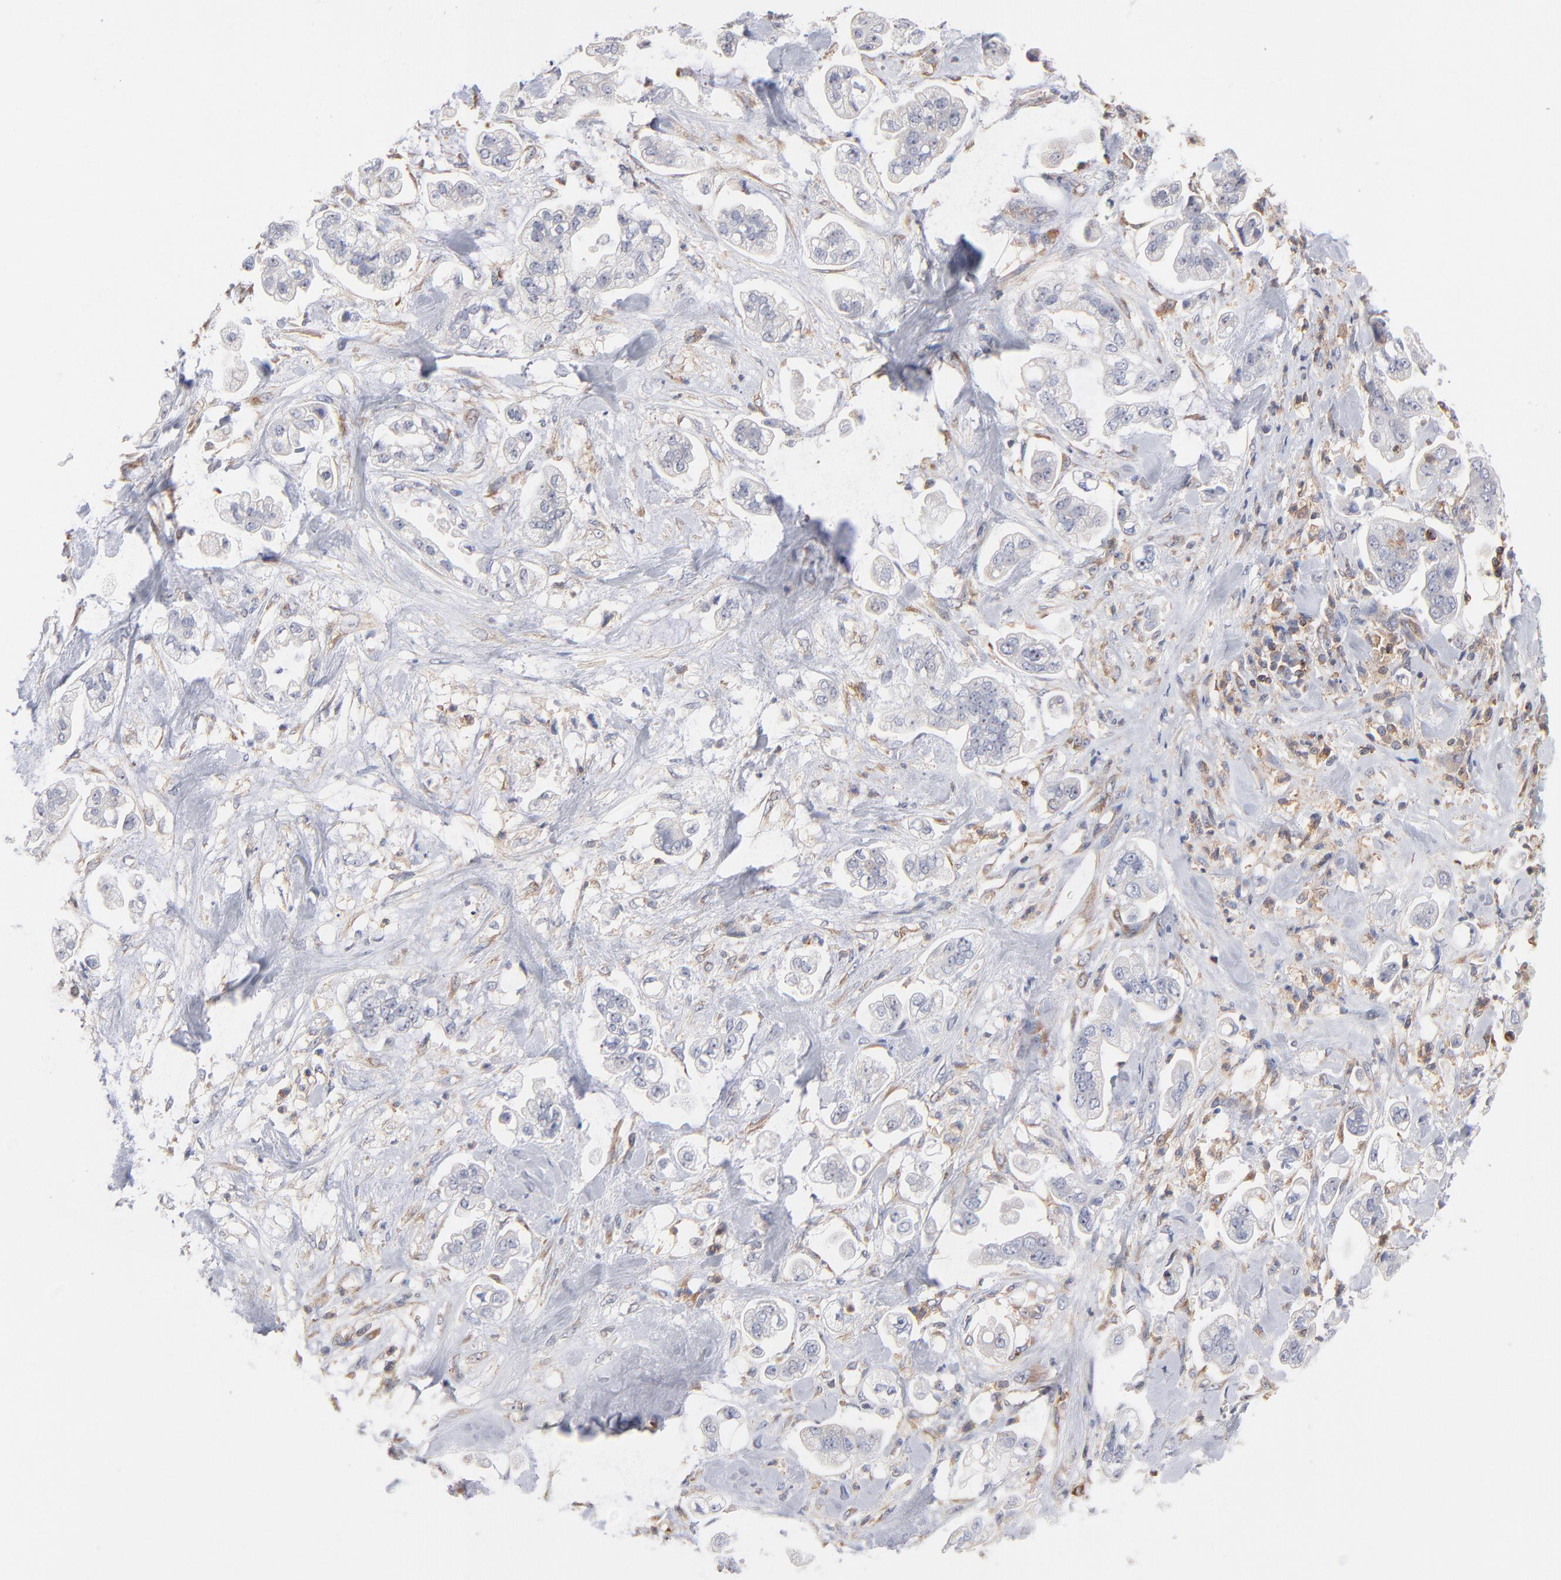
{"staining": {"intensity": "negative", "quantity": "none", "location": "none"}, "tissue": "stomach cancer", "cell_type": "Tumor cells", "image_type": "cancer", "snomed": [{"axis": "morphology", "description": "Adenocarcinoma, NOS"}, {"axis": "topography", "description": "Stomach"}], "caption": "High magnification brightfield microscopy of stomach cancer (adenocarcinoma) stained with DAB (3,3'-diaminobenzidine) (brown) and counterstained with hematoxylin (blue): tumor cells show no significant expression.", "gene": "WIPF1", "patient": {"sex": "male", "age": 62}}